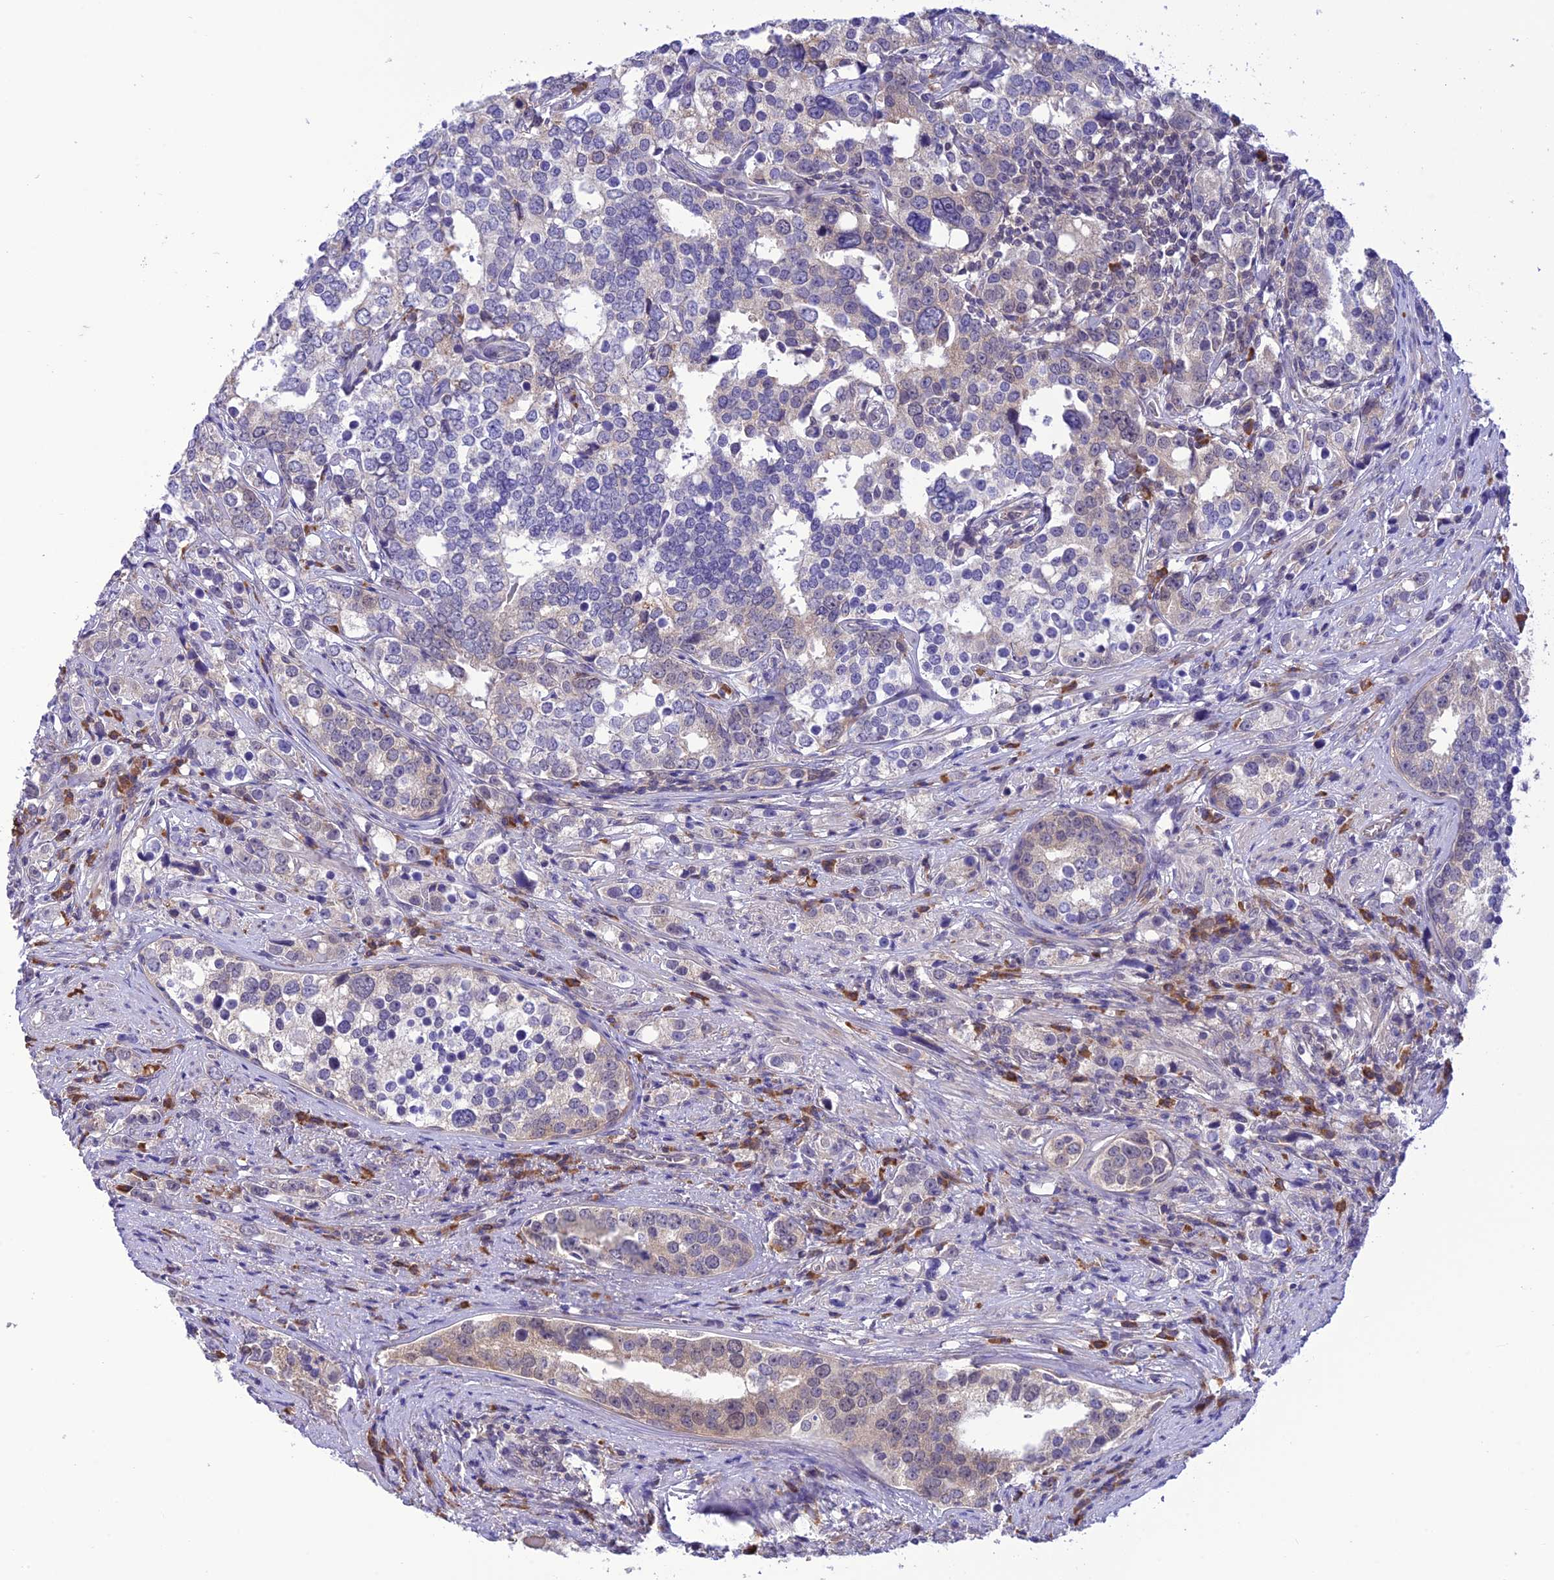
{"staining": {"intensity": "negative", "quantity": "none", "location": "none"}, "tissue": "prostate cancer", "cell_type": "Tumor cells", "image_type": "cancer", "snomed": [{"axis": "morphology", "description": "Adenocarcinoma, High grade"}, {"axis": "topography", "description": "Prostate"}], "caption": "High power microscopy histopathology image of an IHC photomicrograph of prostate adenocarcinoma (high-grade), revealing no significant staining in tumor cells.", "gene": "RNF126", "patient": {"sex": "male", "age": 71}}